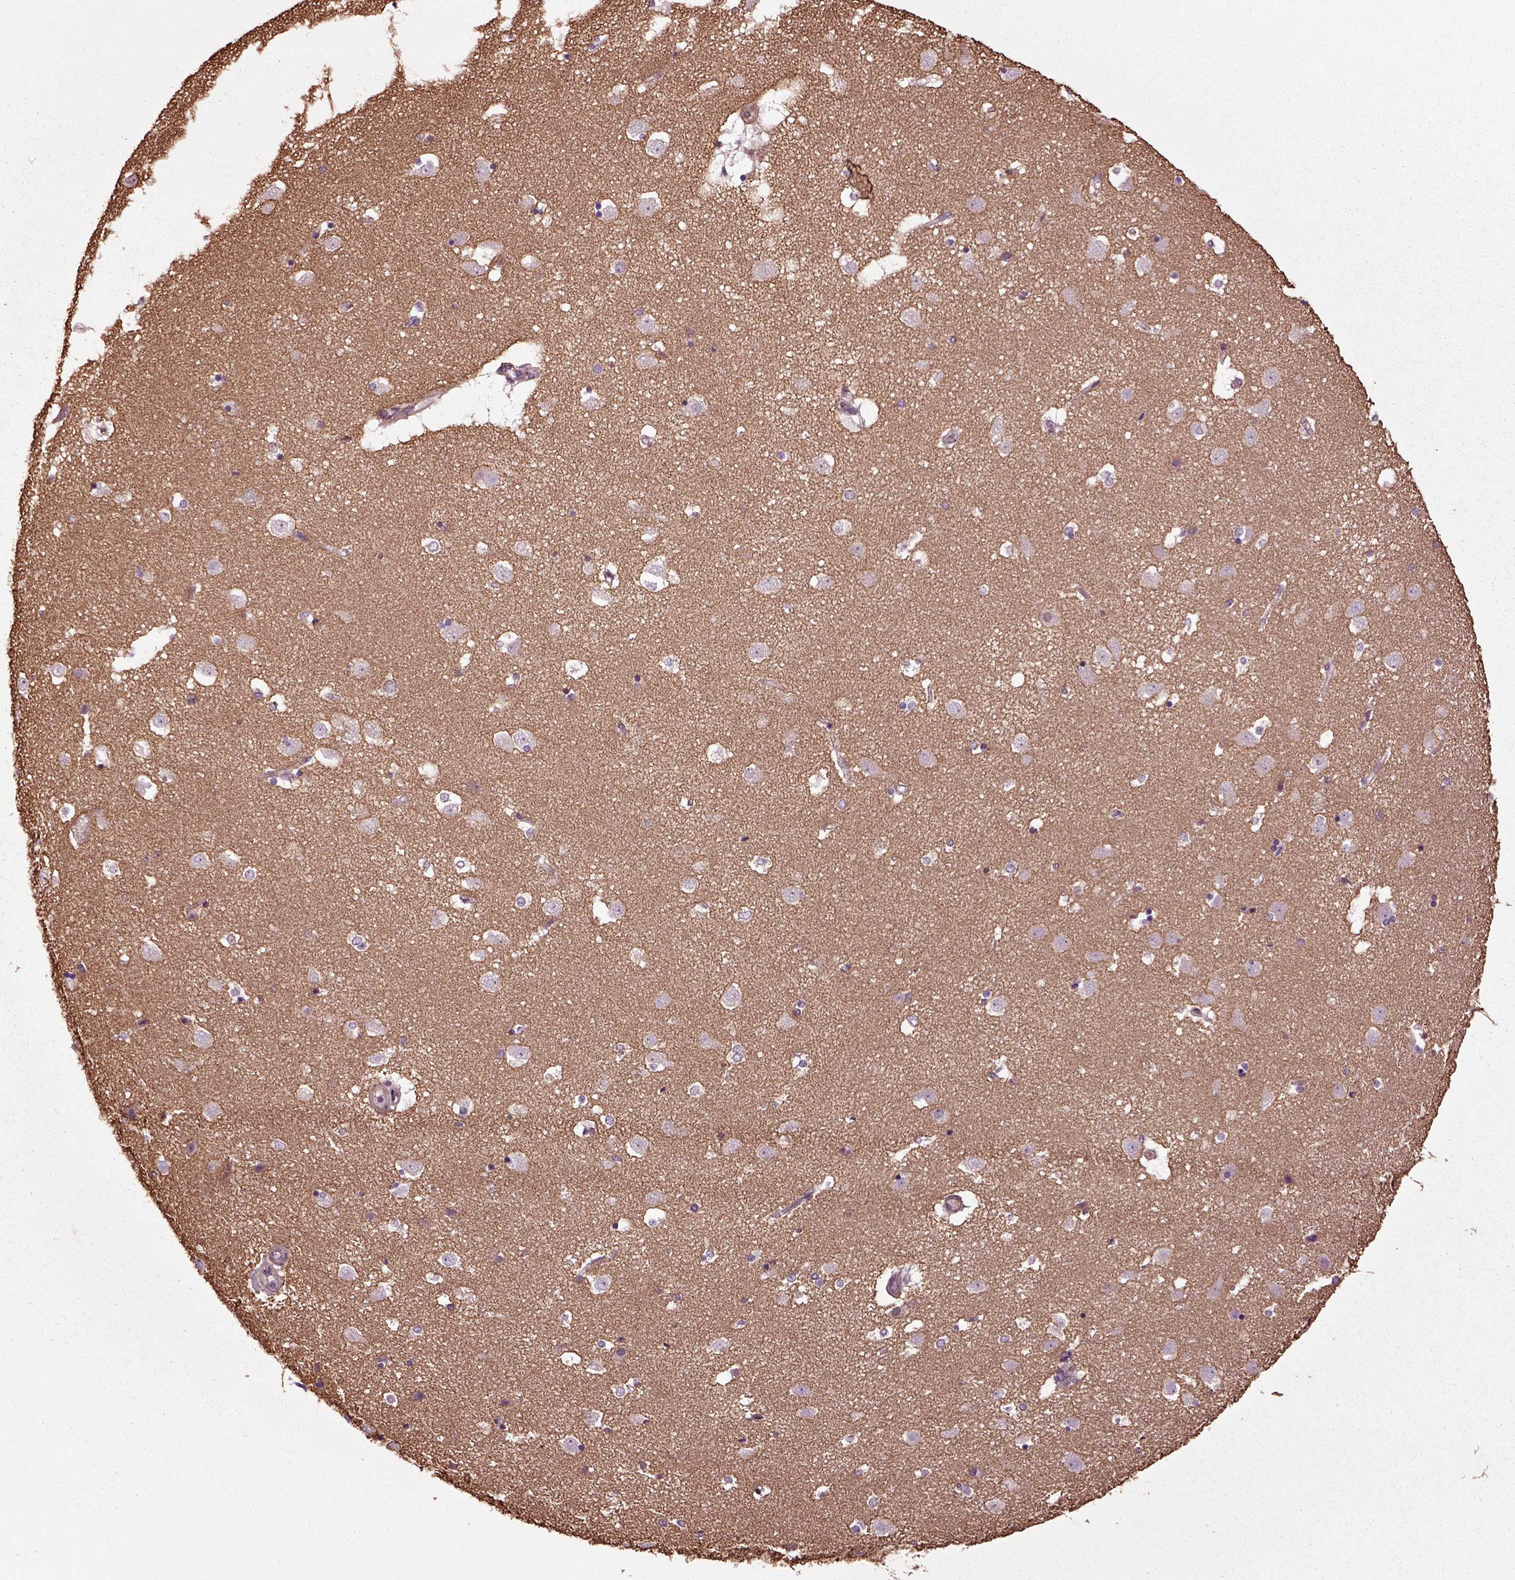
{"staining": {"intensity": "negative", "quantity": "none", "location": "none"}, "tissue": "caudate", "cell_type": "Glial cells", "image_type": "normal", "snomed": [{"axis": "morphology", "description": "Normal tissue, NOS"}, {"axis": "topography", "description": "Lateral ventricle wall"}], "caption": "Immunohistochemical staining of unremarkable caudate exhibits no significant positivity in glial cells.", "gene": "HAGHL", "patient": {"sex": "male", "age": 51}}